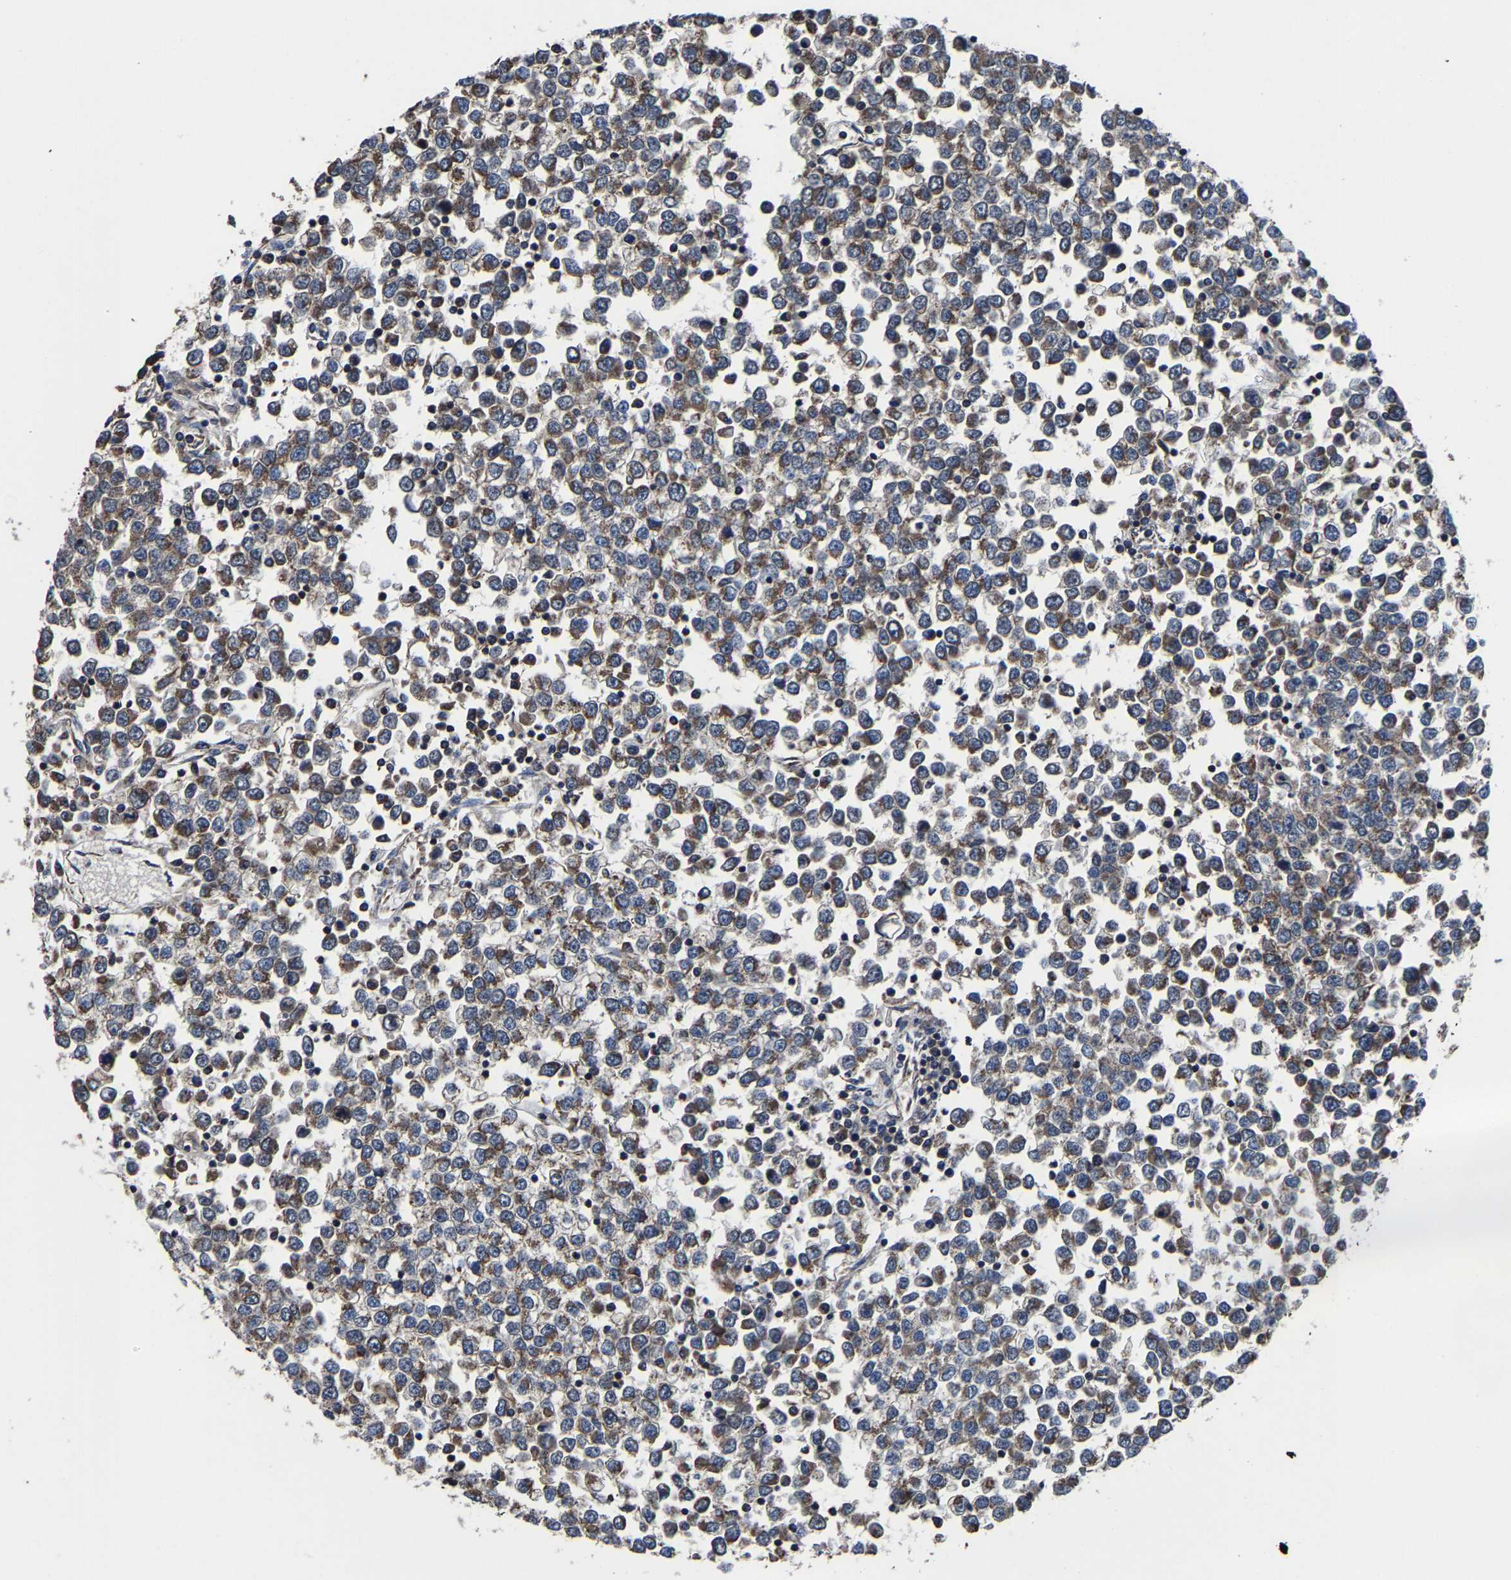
{"staining": {"intensity": "moderate", "quantity": ">75%", "location": "cytoplasmic/membranous"}, "tissue": "testis cancer", "cell_type": "Tumor cells", "image_type": "cancer", "snomed": [{"axis": "morphology", "description": "Seminoma, NOS"}, {"axis": "topography", "description": "Testis"}], "caption": "Seminoma (testis) tissue reveals moderate cytoplasmic/membranous staining in about >75% of tumor cells The staining was performed using DAB, with brown indicating positive protein expression. Nuclei are stained blue with hematoxylin.", "gene": "ZCCHC7", "patient": {"sex": "male", "age": 65}}